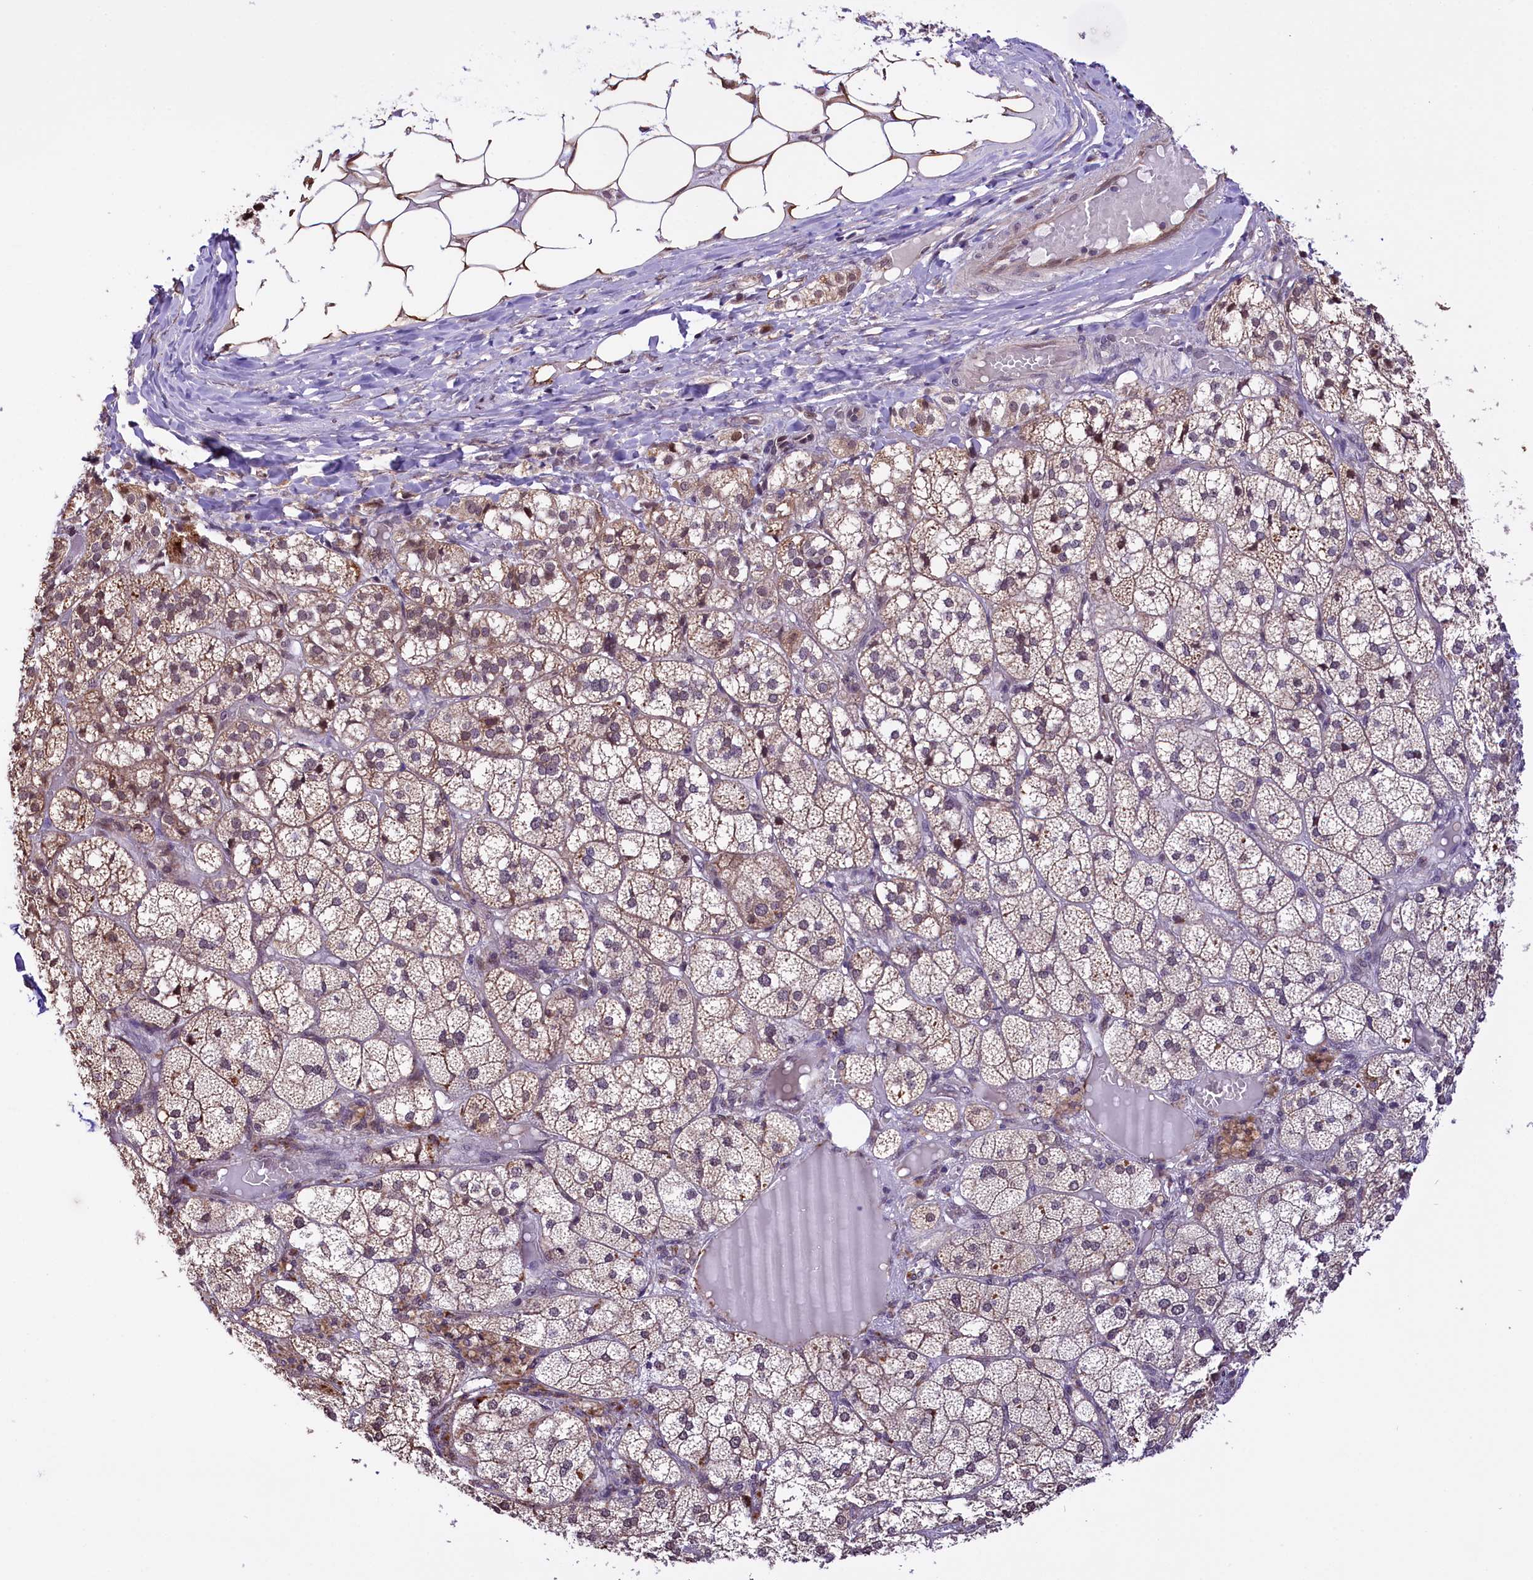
{"staining": {"intensity": "weak", "quantity": "25%-75%", "location": "cytoplasmic/membranous"}, "tissue": "adrenal gland", "cell_type": "Glandular cells", "image_type": "normal", "snomed": [{"axis": "morphology", "description": "Normal tissue, NOS"}, {"axis": "topography", "description": "Adrenal gland"}], "caption": "A high-resolution histopathology image shows immunohistochemistry (IHC) staining of unremarkable adrenal gland, which displays weak cytoplasmic/membranous expression in approximately 25%-75% of glandular cells. (Stains: DAB in brown, nuclei in blue, Microscopy: brightfield microscopy at high magnification).", "gene": "MRPL54", "patient": {"sex": "female", "age": 61}}